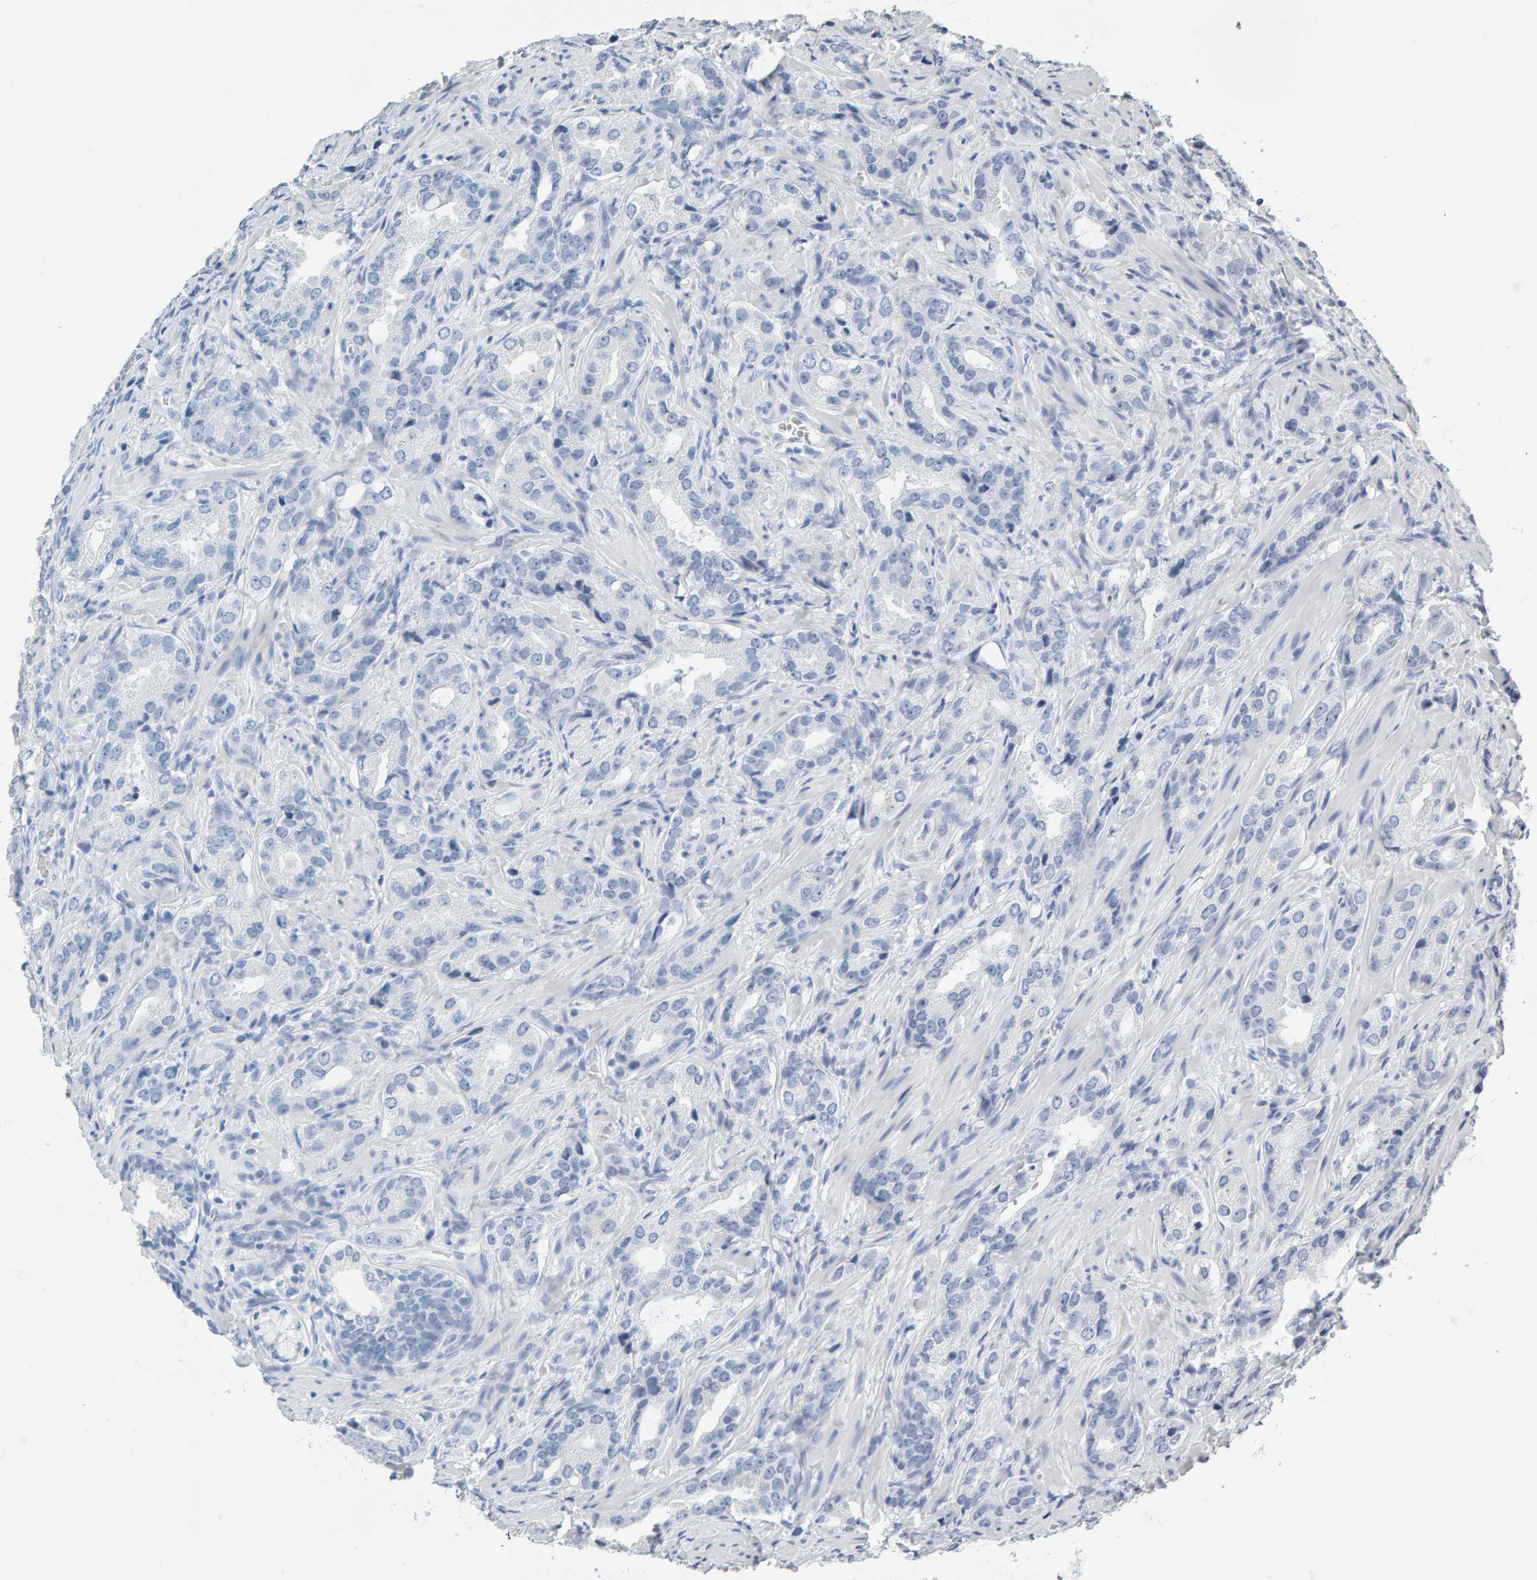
{"staining": {"intensity": "negative", "quantity": "none", "location": "none"}, "tissue": "prostate cancer", "cell_type": "Tumor cells", "image_type": "cancer", "snomed": [{"axis": "morphology", "description": "Adenocarcinoma, High grade"}, {"axis": "topography", "description": "Prostate"}], "caption": "Prostate cancer was stained to show a protein in brown. There is no significant staining in tumor cells. (Immunohistochemistry, brightfield microscopy, high magnification).", "gene": "SPACA3", "patient": {"sex": "male", "age": 63}}